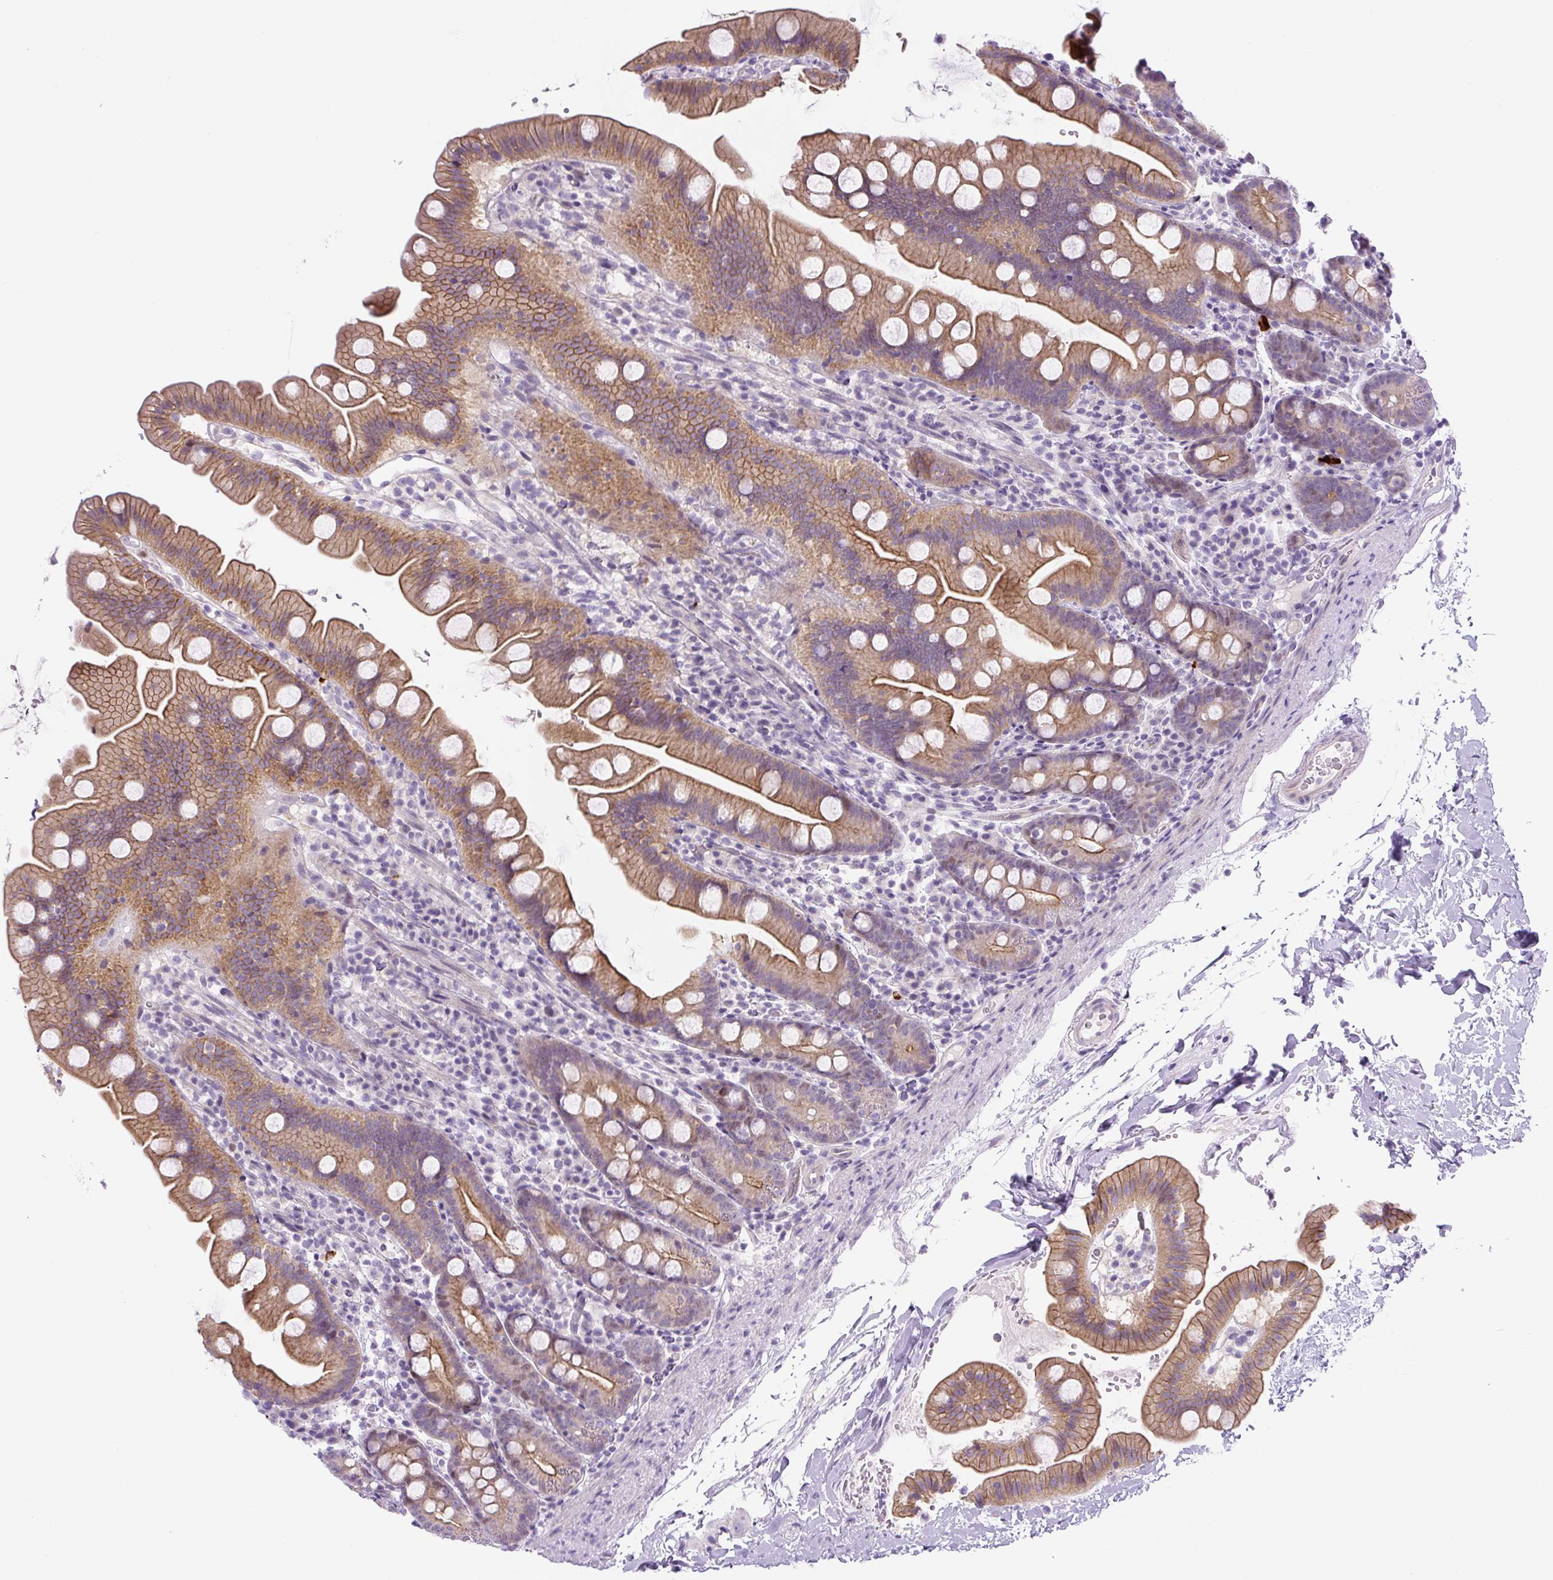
{"staining": {"intensity": "moderate", "quantity": ">75%", "location": "cytoplasmic/membranous"}, "tissue": "small intestine", "cell_type": "Glandular cells", "image_type": "normal", "snomed": [{"axis": "morphology", "description": "Normal tissue, NOS"}, {"axis": "topography", "description": "Small intestine"}], "caption": "Protein expression analysis of unremarkable small intestine shows moderate cytoplasmic/membranous expression in approximately >75% of glandular cells. The staining was performed using DAB (3,3'-diaminobenzidine), with brown indicating positive protein expression. Nuclei are stained blue with hematoxylin.", "gene": "ADAMTS19", "patient": {"sex": "female", "age": 68}}